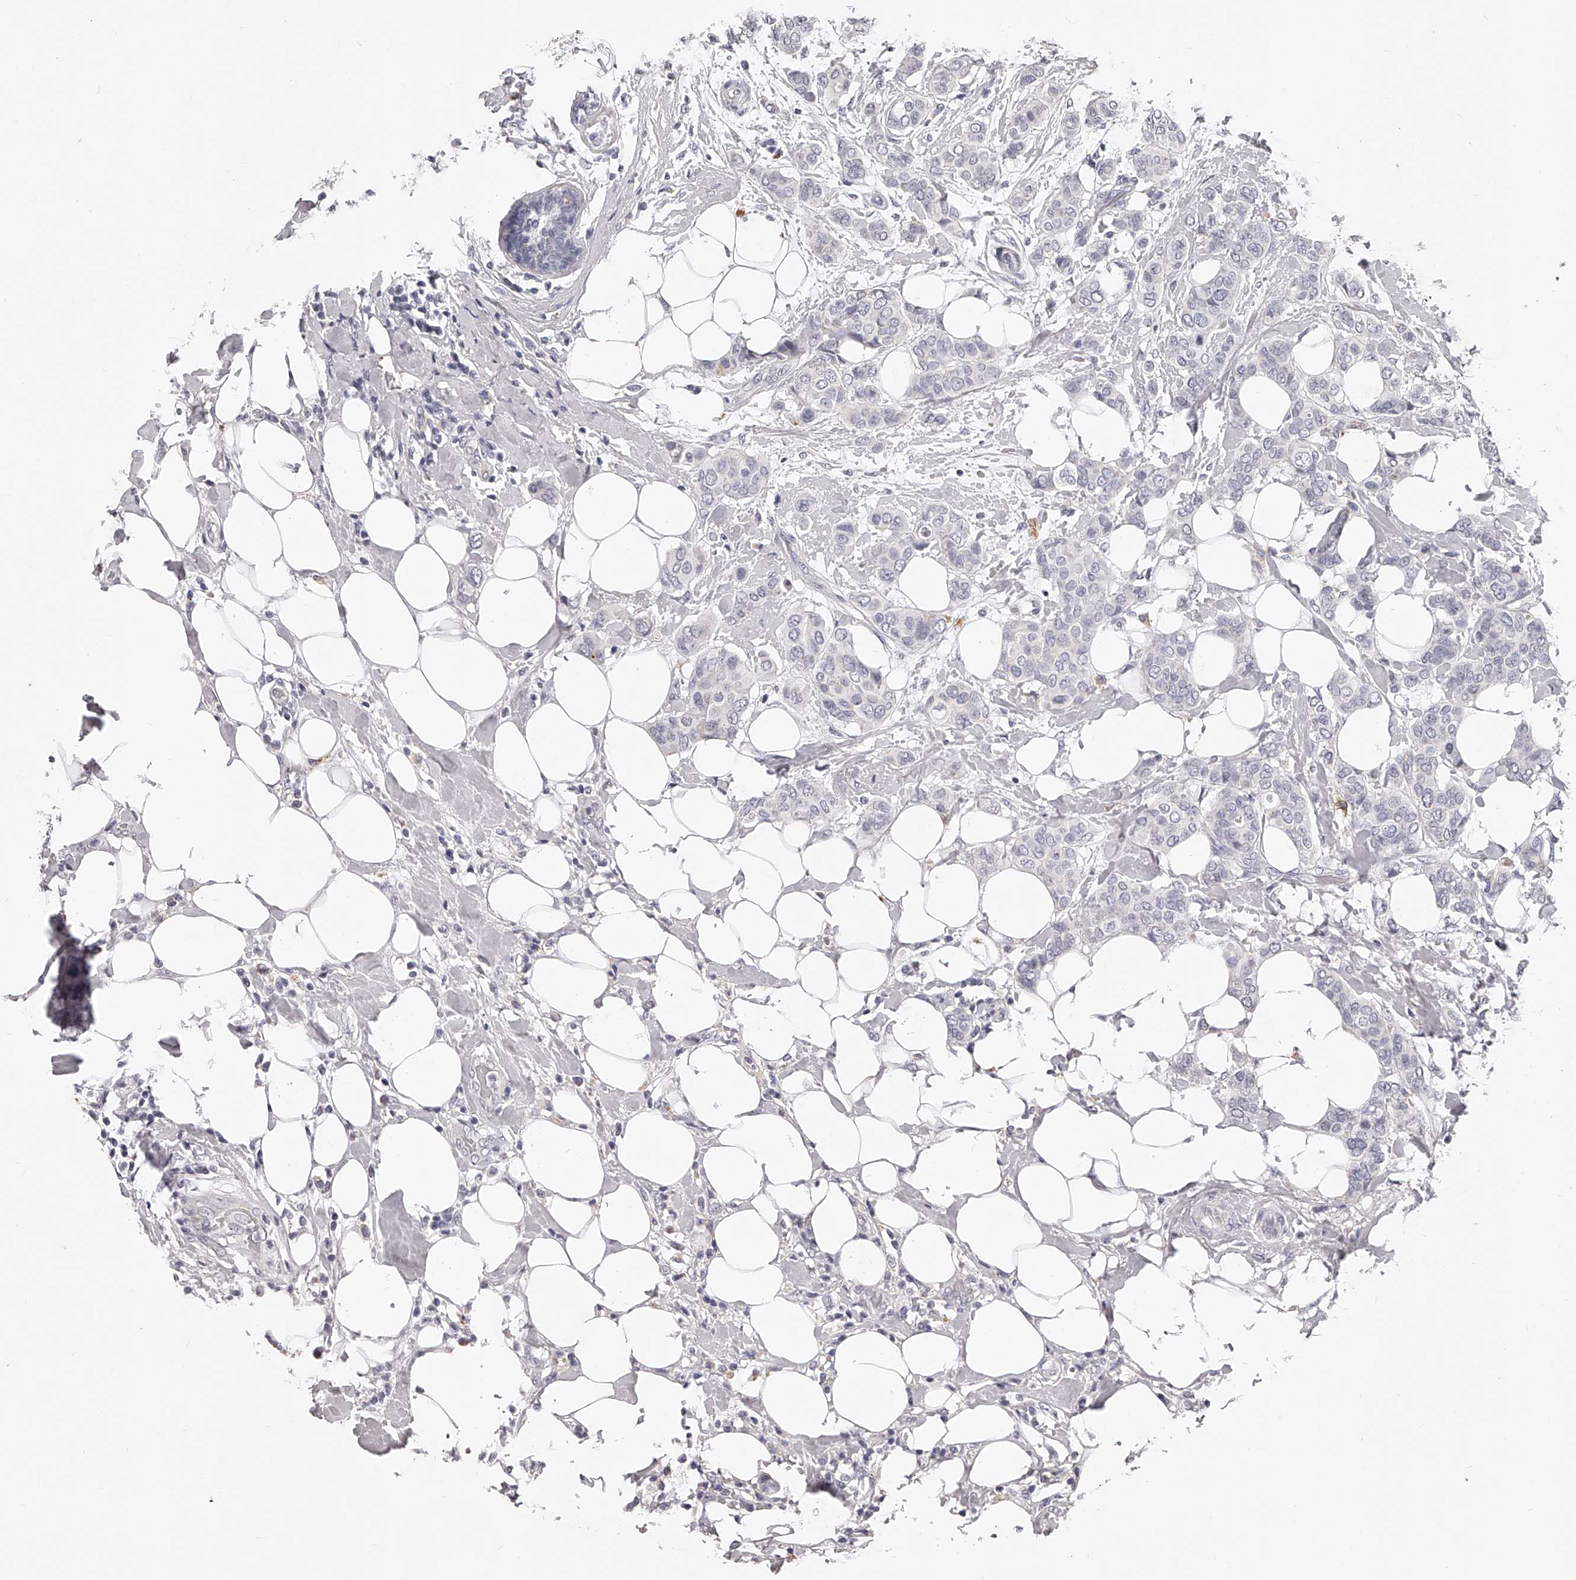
{"staining": {"intensity": "negative", "quantity": "none", "location": "none"}, "tissue": "breast cancer", "cell_type": "Tumor cells", "image_type": "cancer", "snomed": [{"axis": "morphology", "description": "Lobular carcinoma"}, {"axis": "topography", "description": "Breast"}], "caption": "Micrograph shows no protein staining in tumor cells of breast cancer tissue.", "gene": "DMRT1", "patient": {"sex": "female", "age": 51}}